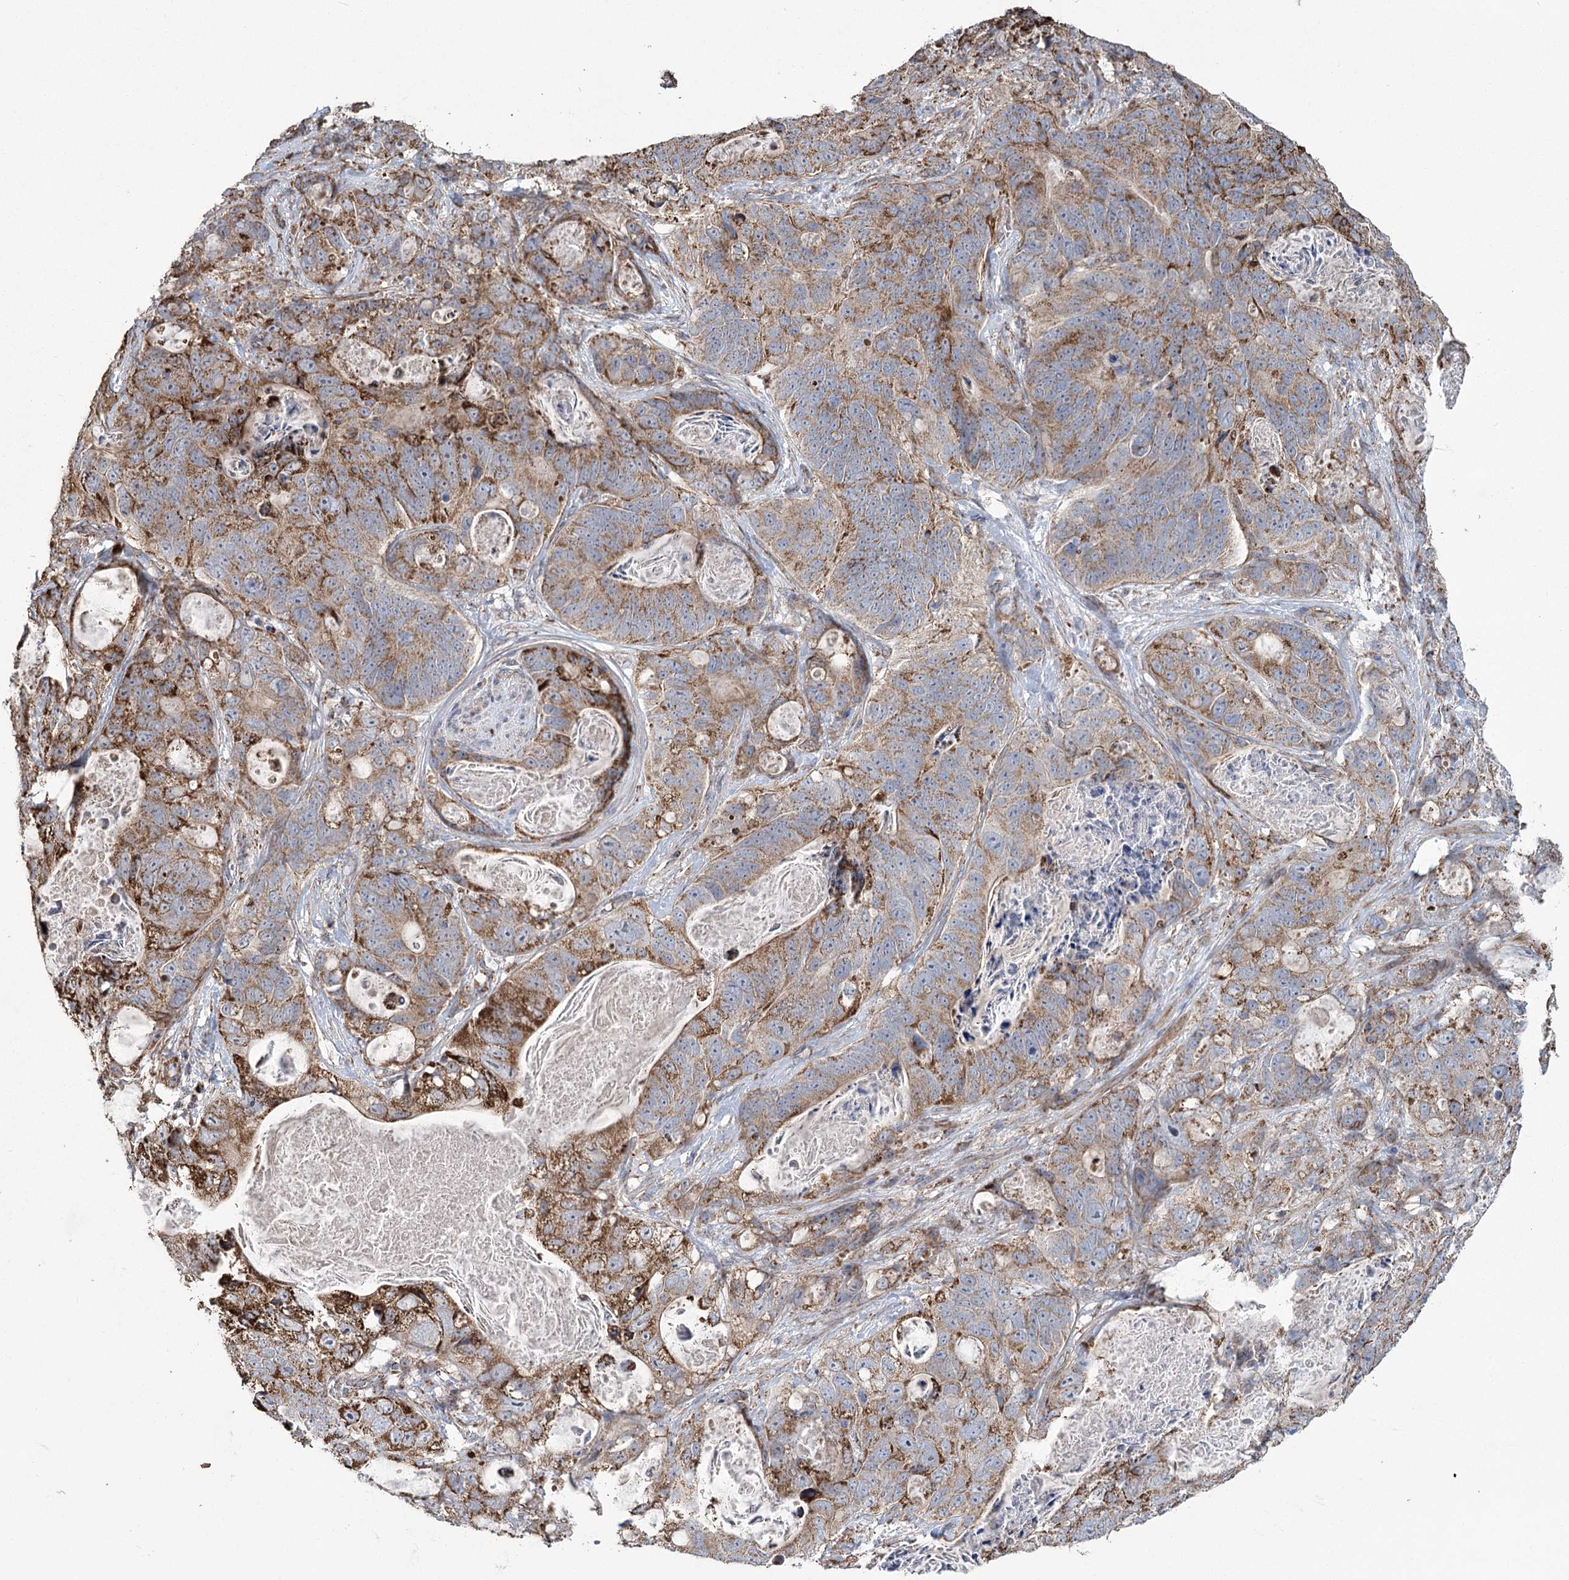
{"staining": {"intensity": "moderate", "quantity": ">75%", "location": "cytoplasmic/membranous"}, "tissue": "stomach cancer", "cell_type": "Tumor cells", "image_type": "cancer", "snomed": [{"axis": "morphology", "description": "Normal tissue, NOS"}, {"axis": "morphology", "description": "Adenocarcinoma, NOS"}, {"axis": "topography", "description": "Stomach"}], "caption": "Human stomach cancer stained for a protein (brown) displays moderate cytoplasmic/membranous positive positivity in about >75% of tumor cells.", "gene": "RANBP3L", "patient": {"sex": "female", "age": 89}}